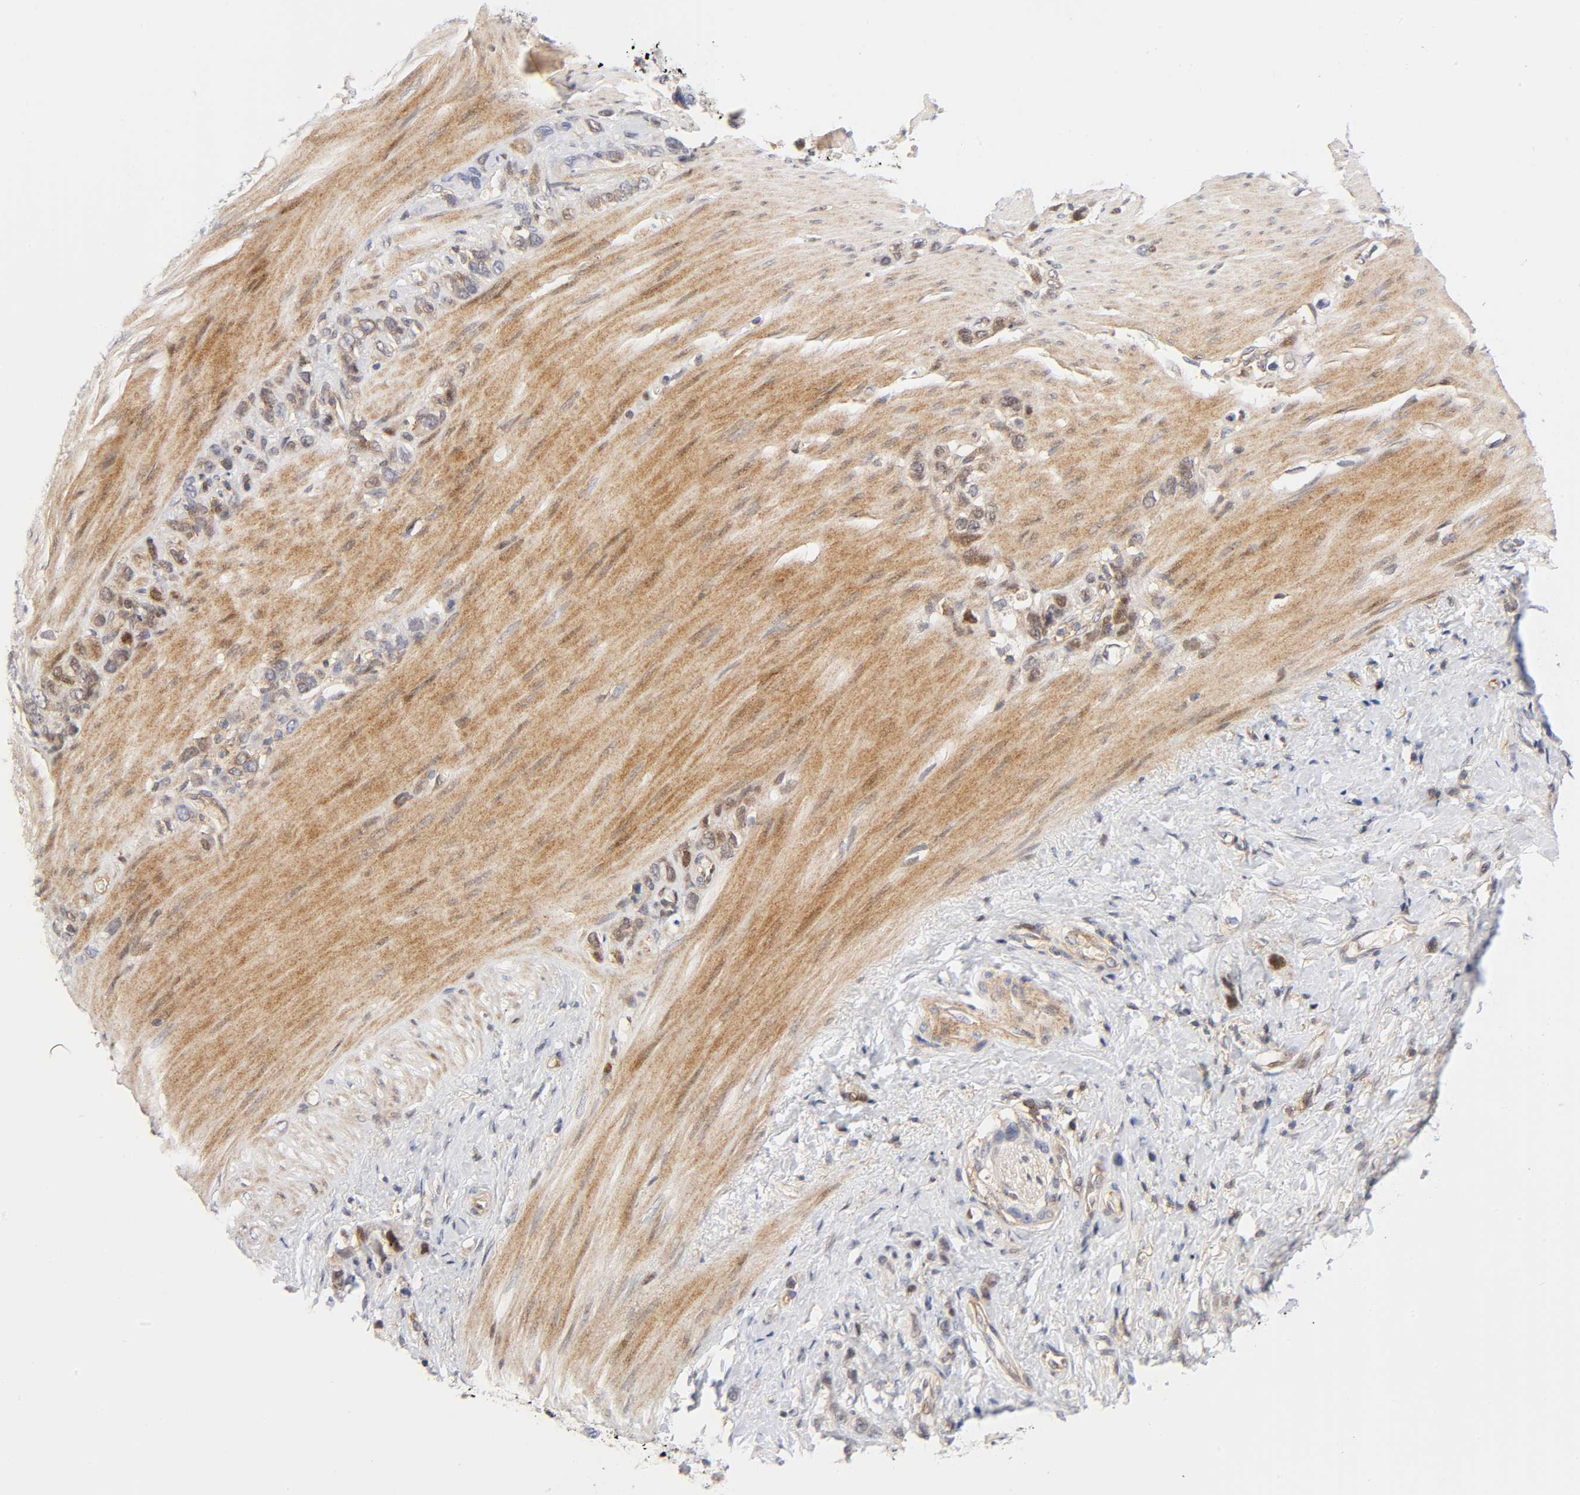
{"staining": {"intensity": "moderate", "quantity": ">75%", "location": "cytoplasmic/membranous"}, "tissue": "stomach cancer", "cell_type": "Tumor cells", "image_type": "cancer", "snomed": [{"axis": "morphology", "description": "Normal tissue, NOS"}, {"axis": "morphology", "description": "Adenocarcinoma, NOS"}, {"axis": "morphology", "description": "Adenocarcinoma, High grade"}, {"axis": "topography", "description": "Stomach, upper"}, {"axis": "topography", "description": "Stomach"}], "caption": "DAB (3,3'-diaminobenzidine) immunohistochemical staining of stomach cancer (high-grade adenocarcinoma) shows moderate cytoplasmic/membranous protein expression in approximately >75% of tumor cells.", "gene": "ANXA7", "patient": {"sex": "female", "age": 65}}